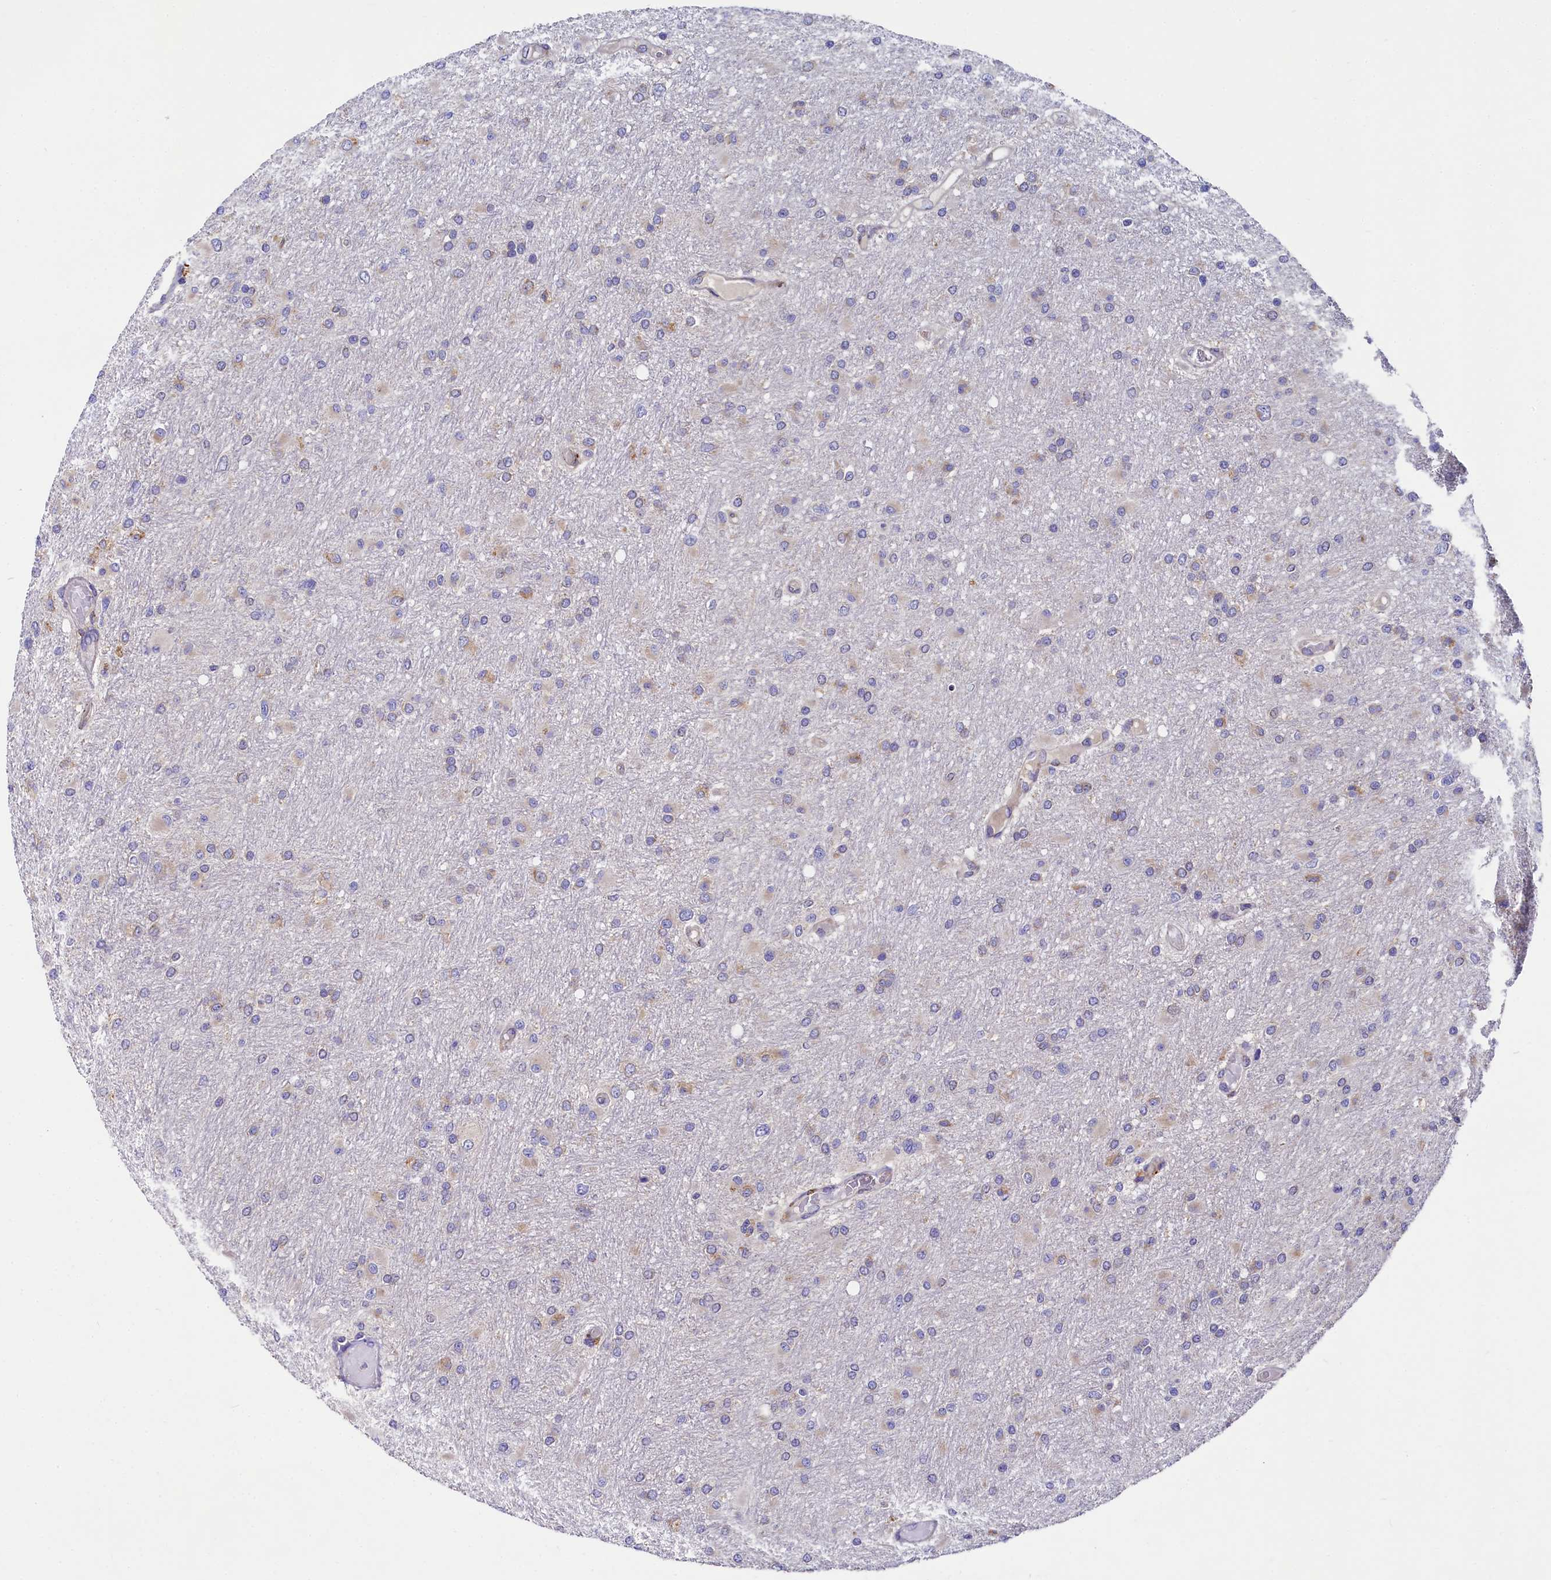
{"staining": {"intensity": "weak", "quantity": "<25%", "location": "cytoplasmic/membranous"}, "tissue": "glioma", "cell_type": "Tumor cells", "image_type": "cancer", "snomed": [{"axis": "morphology", "description": "Glioma, malignant, High grade"}, {"axis": "topography", "description": "Cerebral cortex"}], "caption": "Tumor cells are negative for brown protein staining in malignant high-grade glioma. The staining was performed using DAB to visualize the protein expression in brown, while the nuclei were stained in blue with hematoxylin (Magnification: 20x).", "gene": "QARS1", "patient": {"sex": "female", "age": 36}}